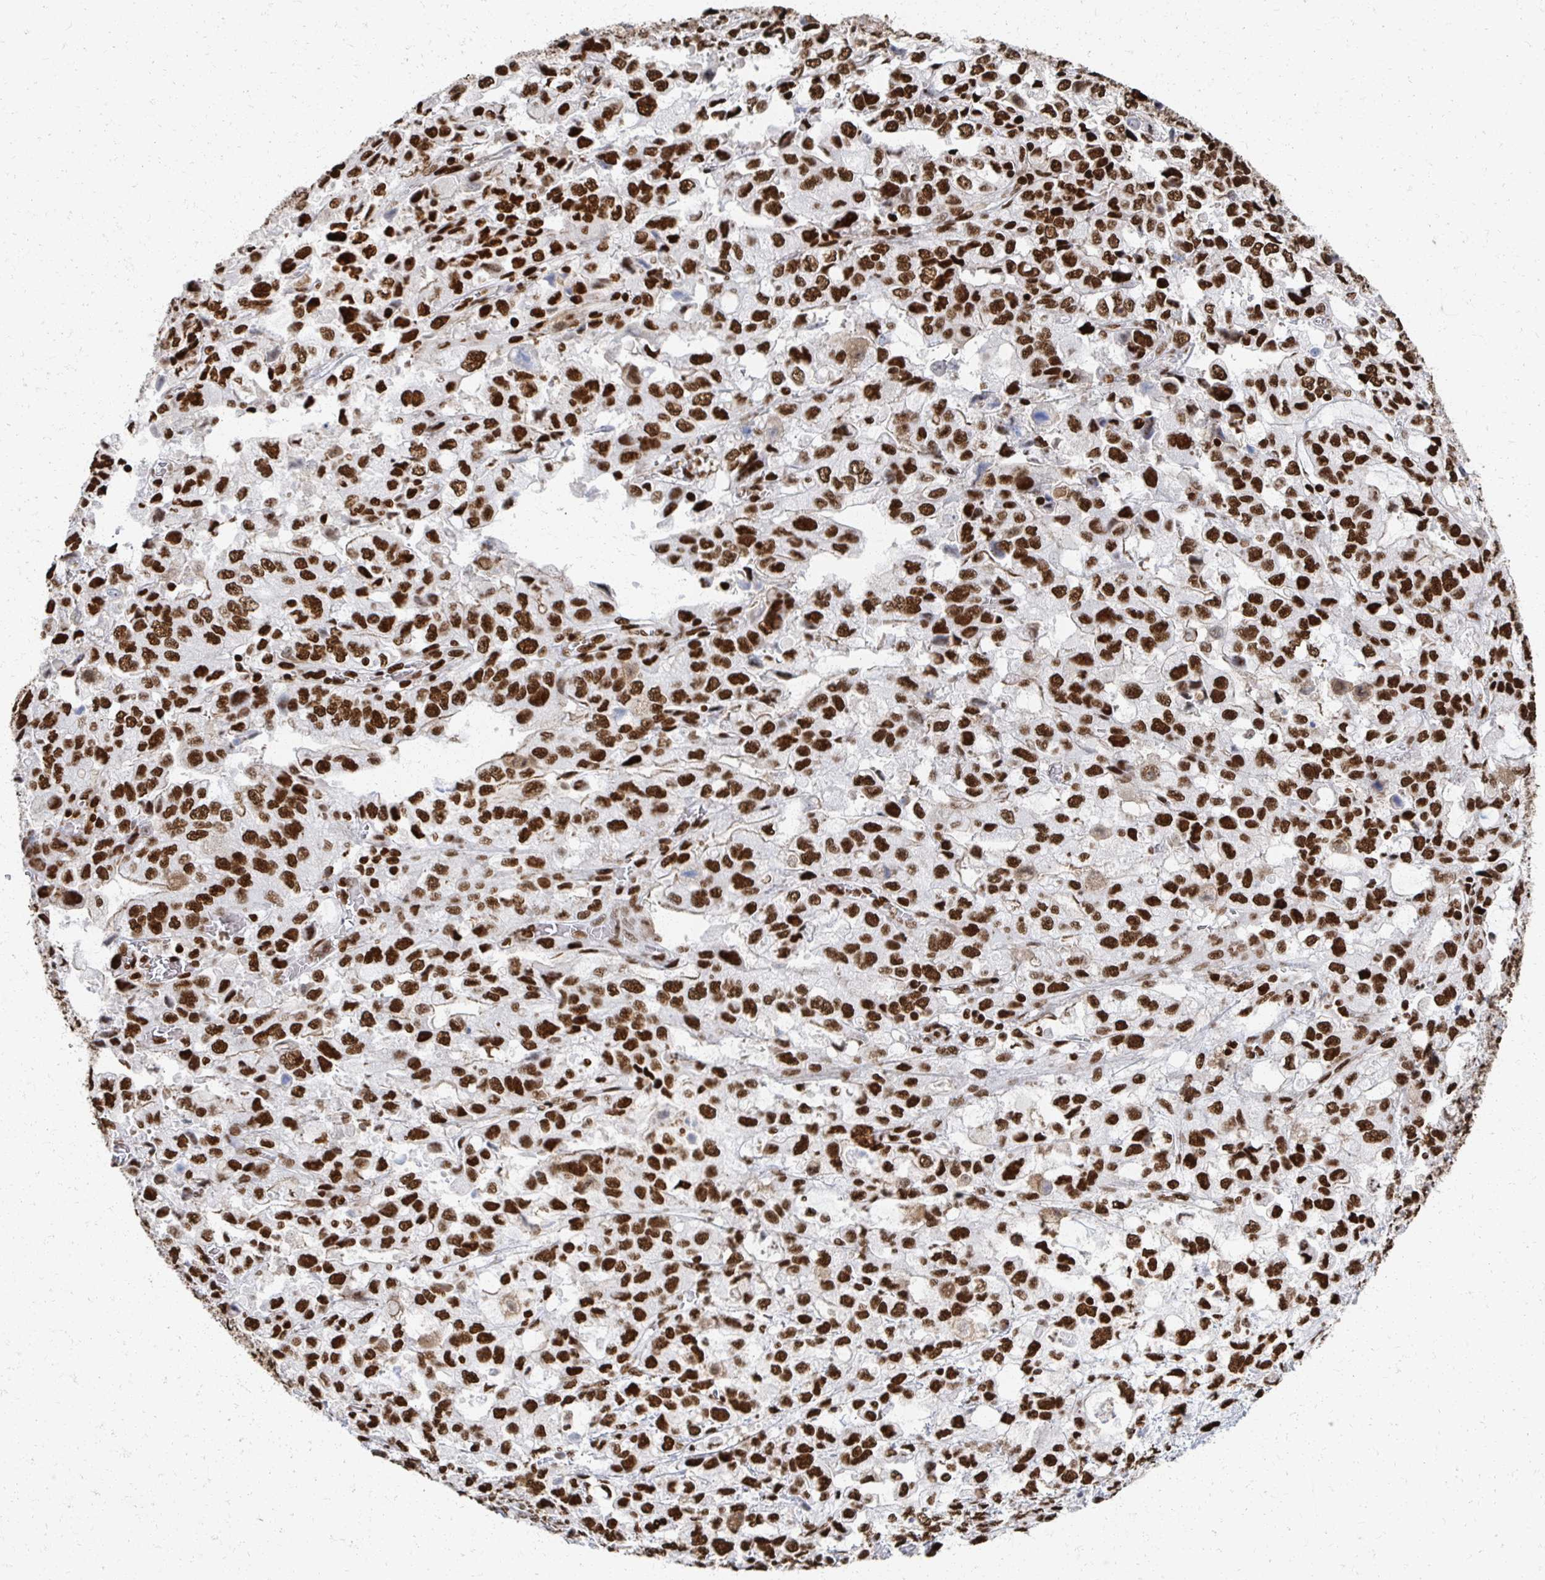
{"staining": {"intensity": "strong", "quantity": ">75%", "location": "nuclear"}, "tissue": "stomach cancer", "cell_type": "Tumor cells", "image_type": "cancer", "snomed": [{"axis": "morphology", "description": "Adenocarcinoma, NOS"}, {"axis": "topography", "description": "Stomach, upper"}], "caption": "Immunohistochemistry image of adenocarcinoma (stomach) stained for a protein (brown), which exhibits high levels of strong nuclear expression in about >75% of tumor cells.", "gene": "RBBP7", "patient": {"sex": "female", "age": 81}}